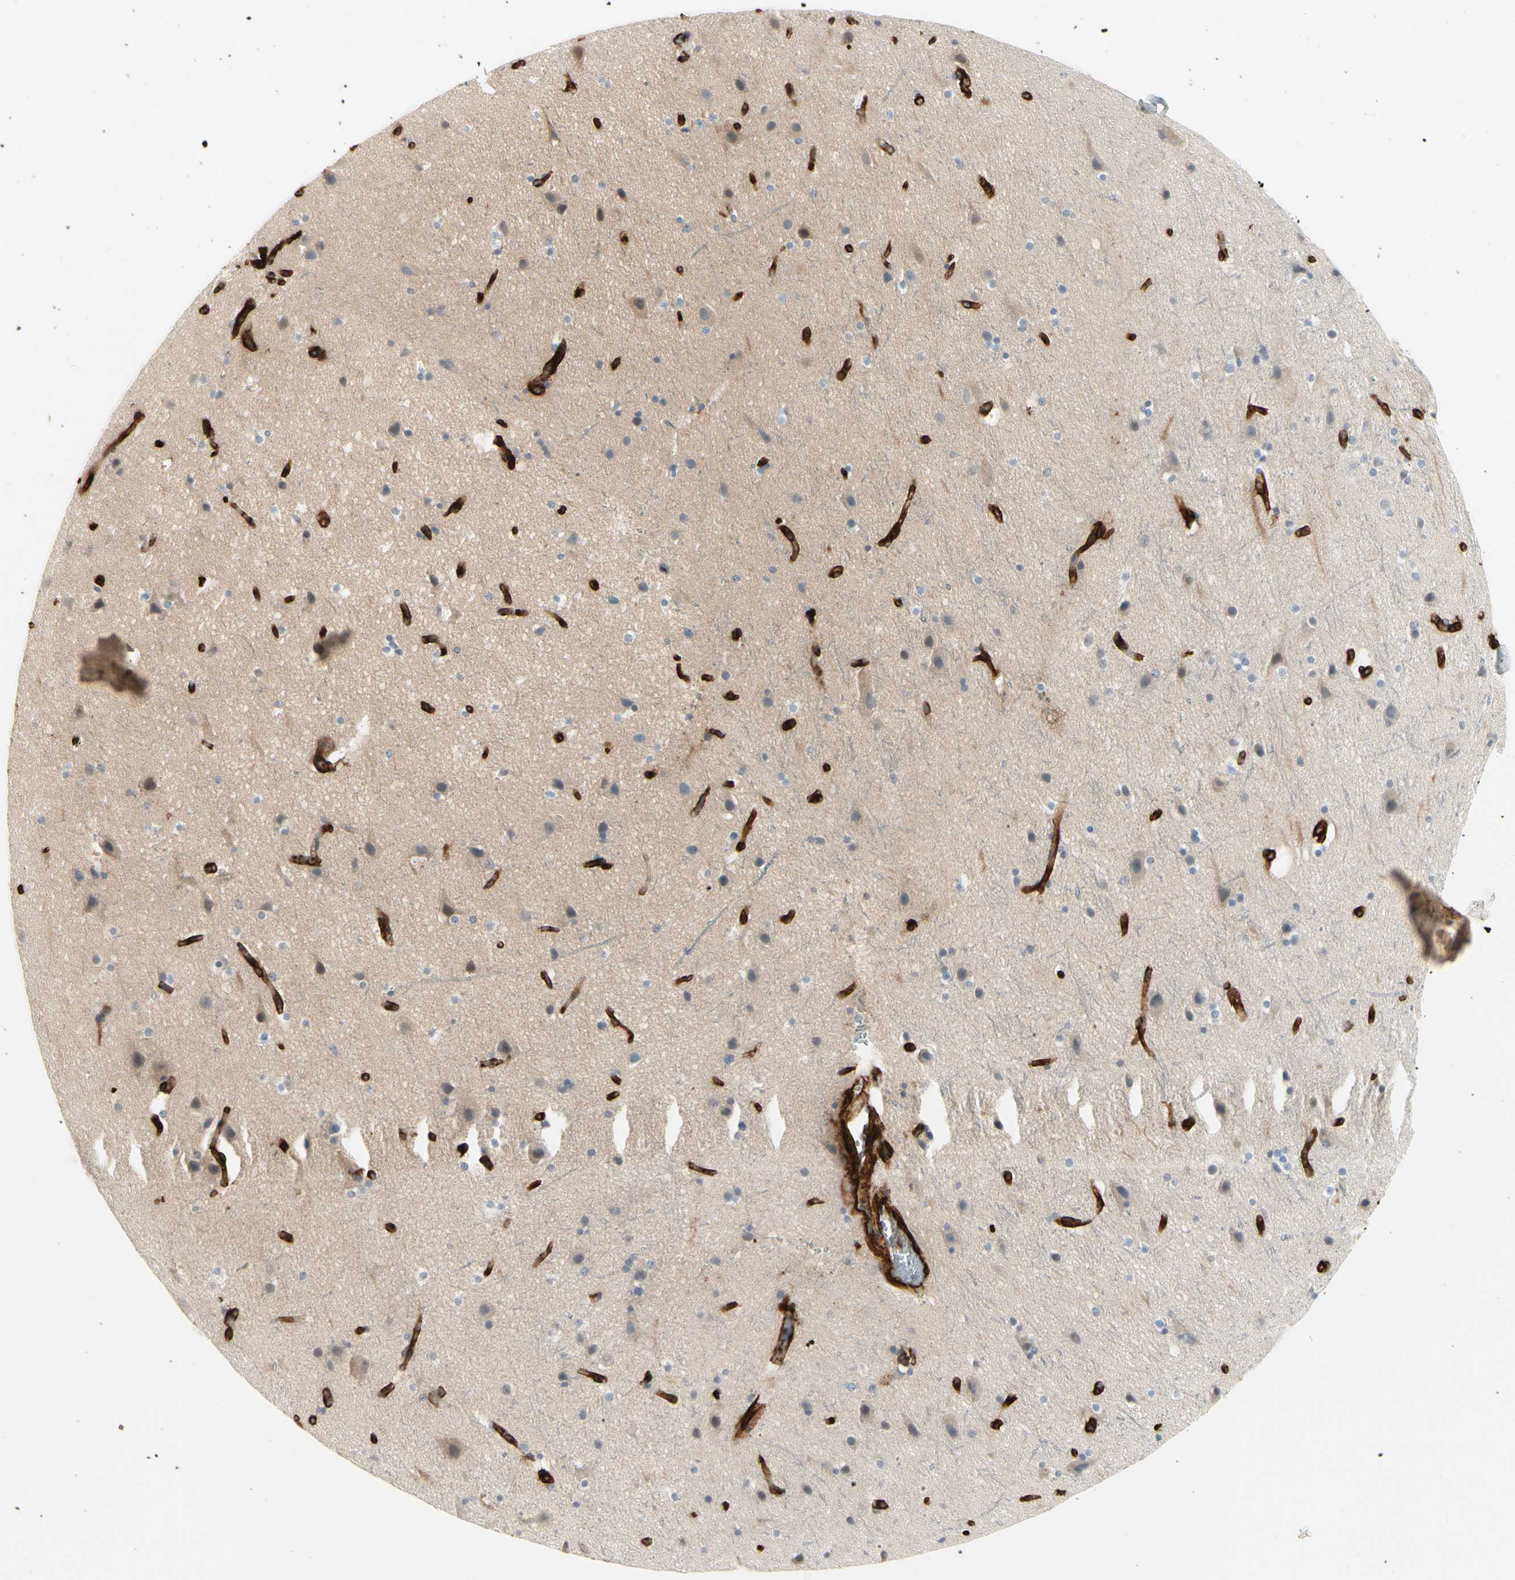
{"staining": {"intensity": "strong", "quantity": ">75%", "location": "cytoplasmic/membranous"}, "tissue": "cerebral cortex", "cell_type": "Endothelial cells", "image_type": "normal", "snomed": [{"axis": "morphology", "description": "Normal tissue, NOS"}, {"axis": "topography", "description": "Cerebral cortex"}], "caption": "Cerebral cortex stained with DAB (3,3'-diaminobenzidine) immunohistochemistry shows high levels of strong cytoplasmic/membranous staining in about >75% of endothelial cells.", "gene": "GGT5", "patient": {"sex": "male", "age": 45}}